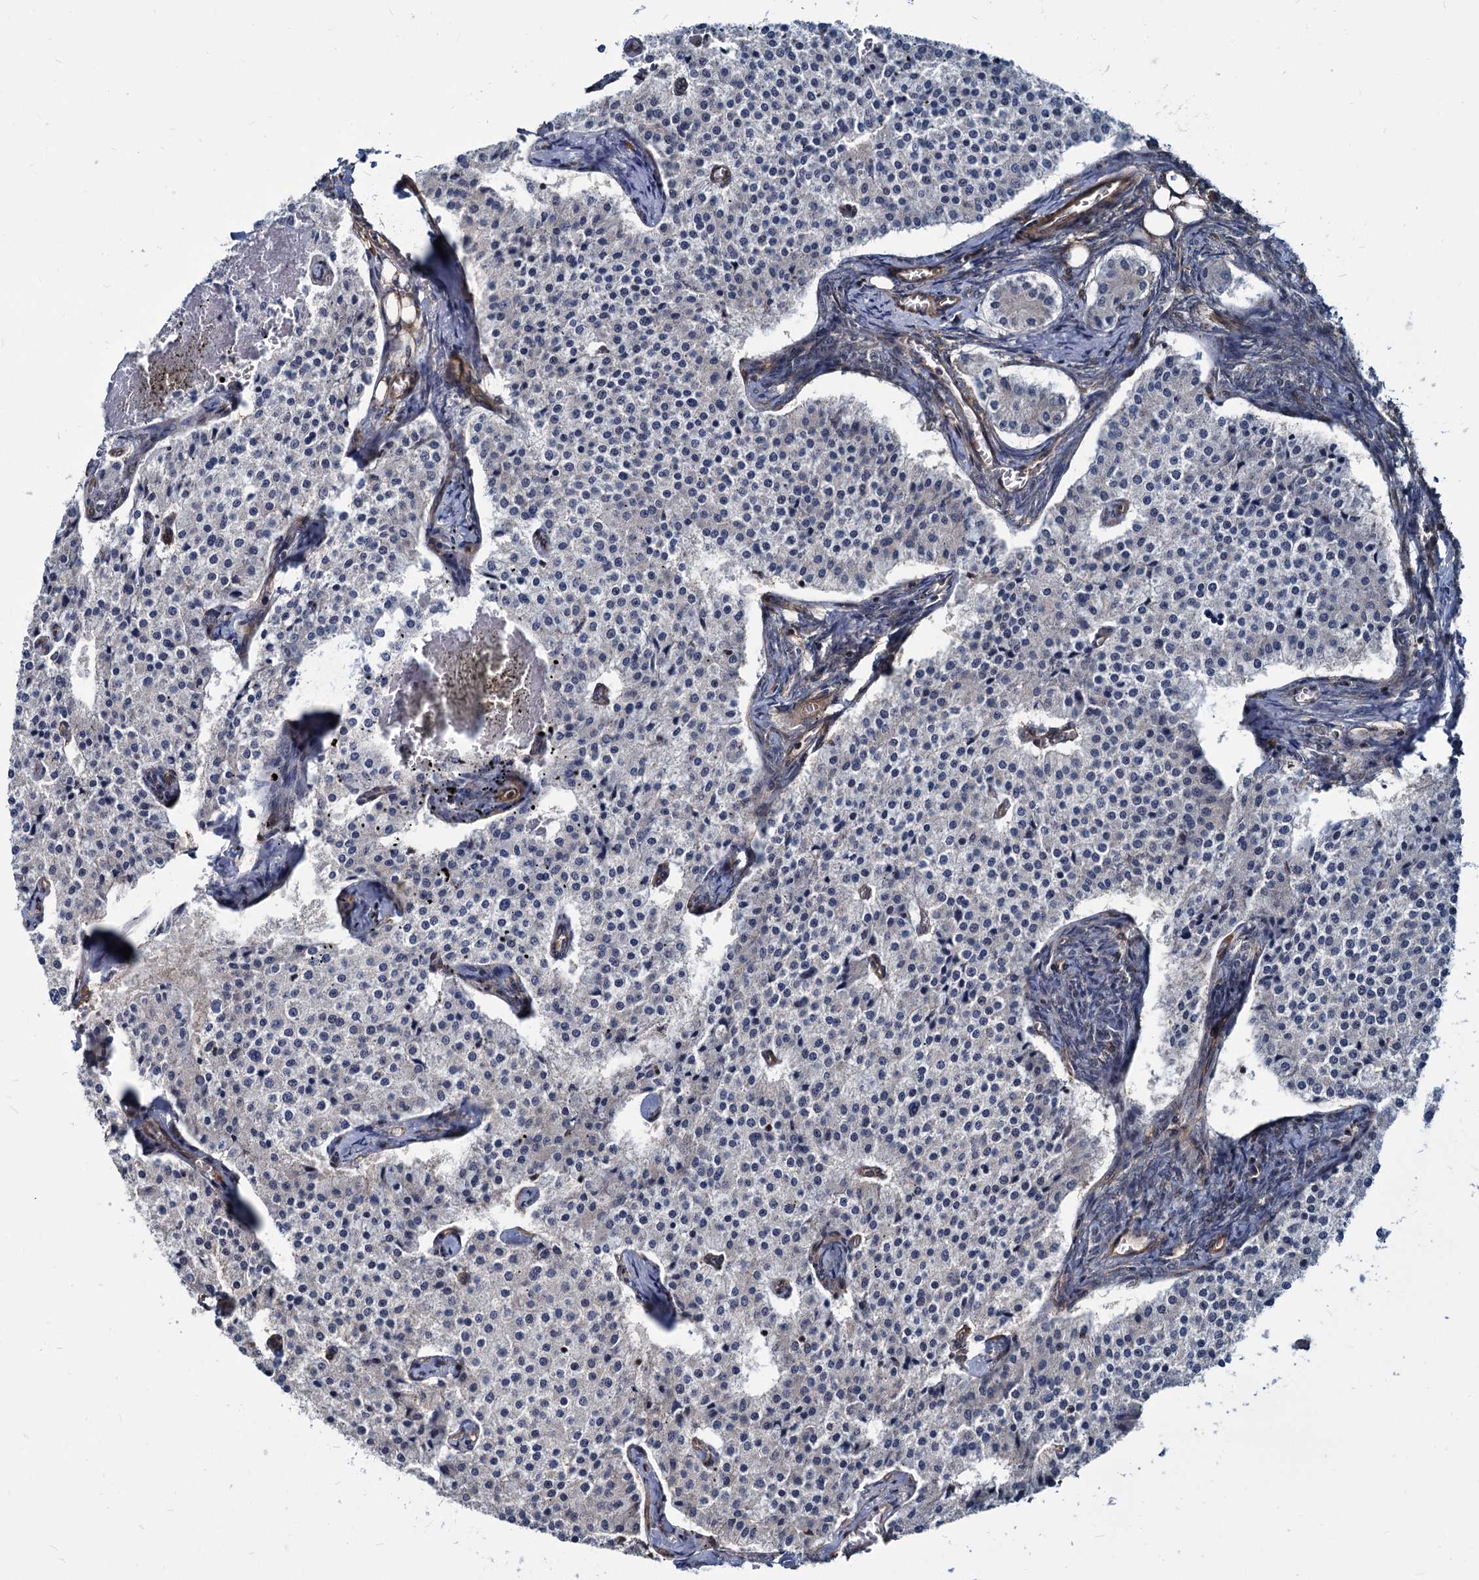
{"staining": {"intensity": "negative", "quantity": "none", "location": "none"}, "tissue": "carcinoid", "cell_type": "Tumor cells", "image_type": "cancer", "snomed": [{"axis": "morphology", "description": "Carcinoid, malignant, NOS"}, {"axis": "topography", "description": "Colon"}], "caption": "The photomicrograph exhibits no significant staining in tumor cells of carcinoid (malignant). Brightfield microscopy of immunohistochemistry stained with DAB (3,3'-diaminobenzidine) (brown) and hematoxylin (blue), captured at high magnification.", "gene": "UBLCP1", "patient": {"sex": "female", "age": 52}}